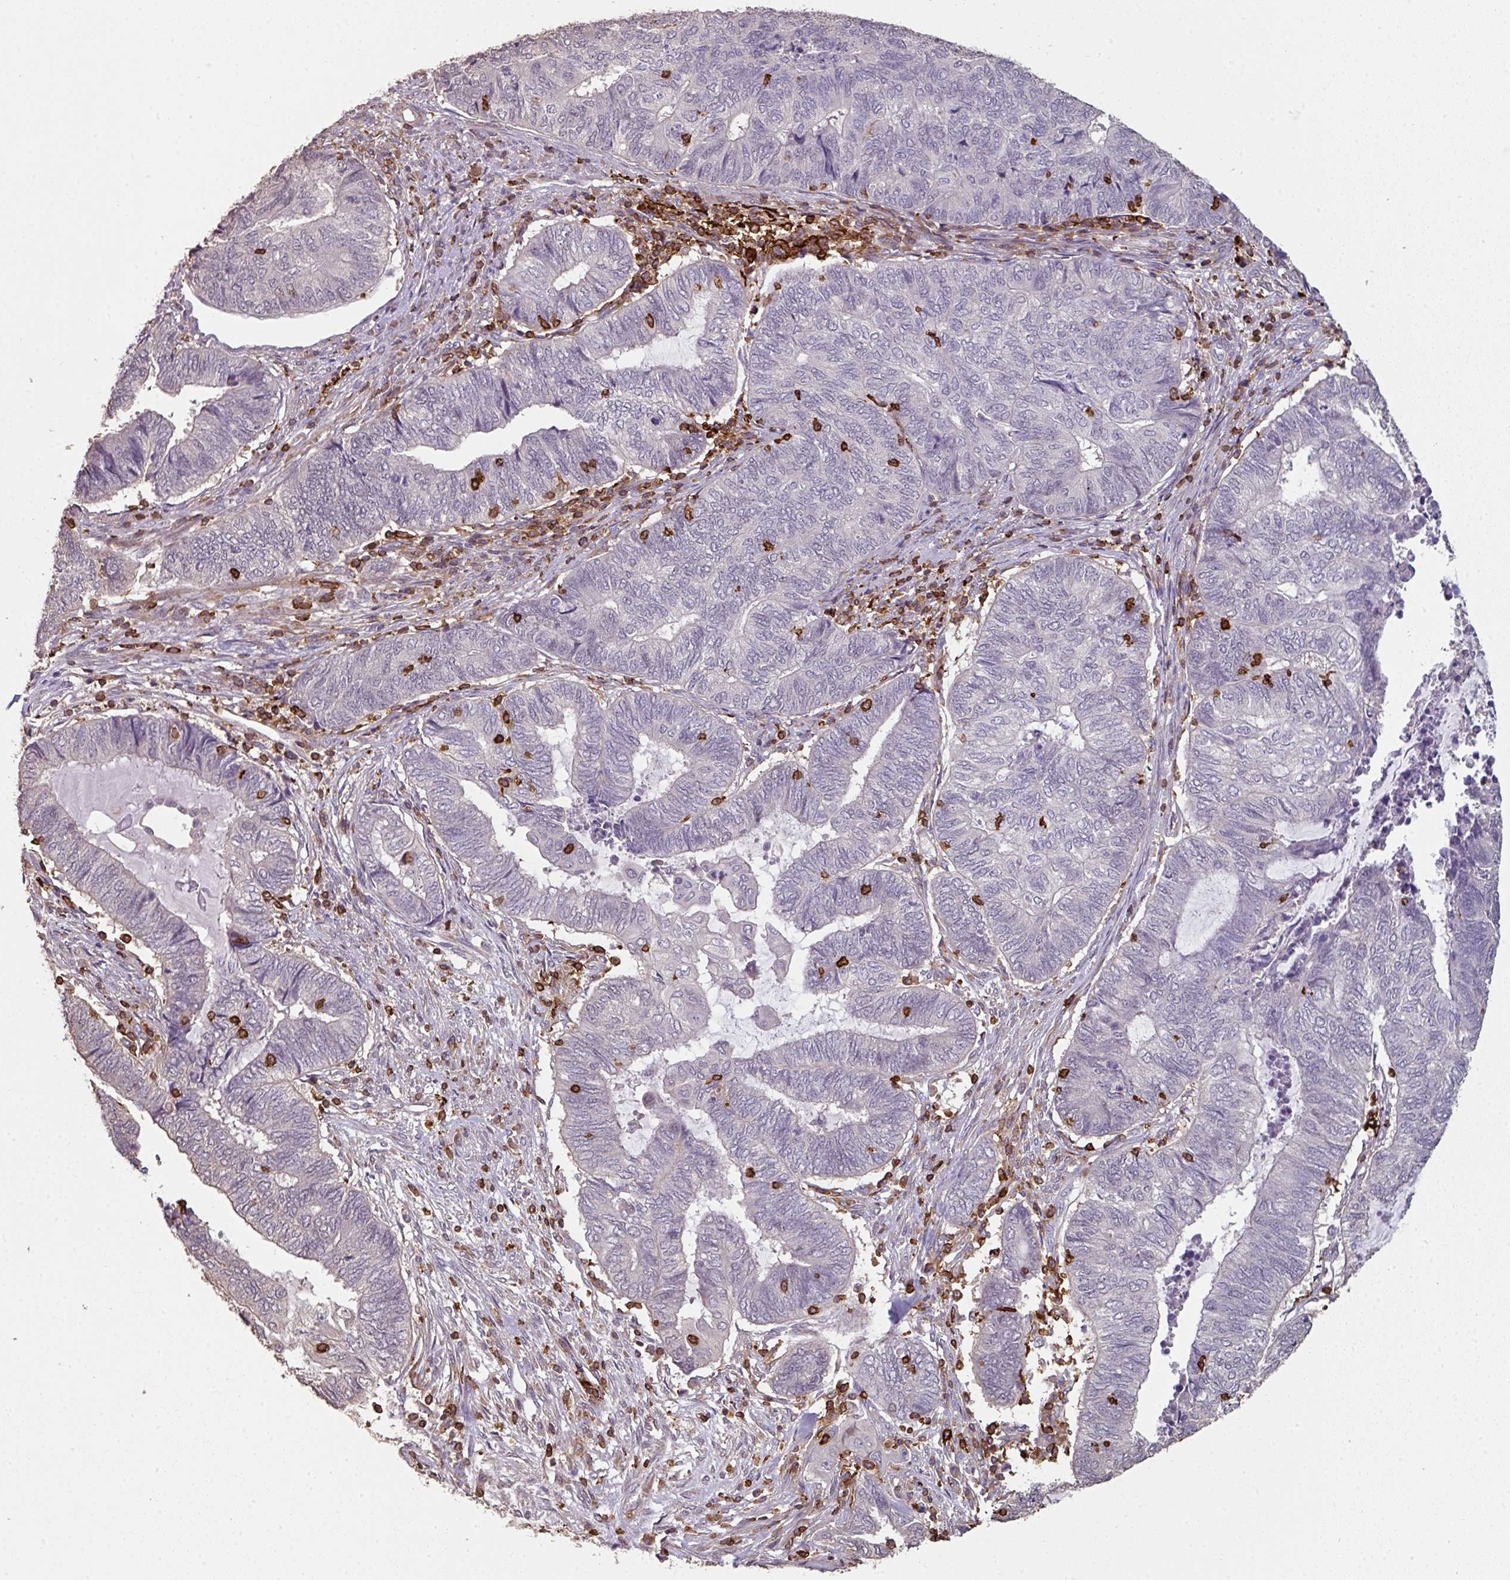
{"staining": {"intensity": "negative", "quantity": "none", "location": "none"}, "tissue": "endometrial cancer", "cell_type": "Tumor cells", "image_type": "cancer", "snomed": [{"axis": "morphology", "description": "Adenocarcinoma, NOS"}, {"axis": "topography", "description": "Uterus"}, {"axis": "topography", "description": "Endometrium"}], "caption": "High power microscopy micrograph of an immunohistochemistry (IHC) histopathology image of endometrial cancer, revealing no significant staining in tumor cells.", "gene": "OLFML2B", "patient": {"sex": "female", "age": 70}}